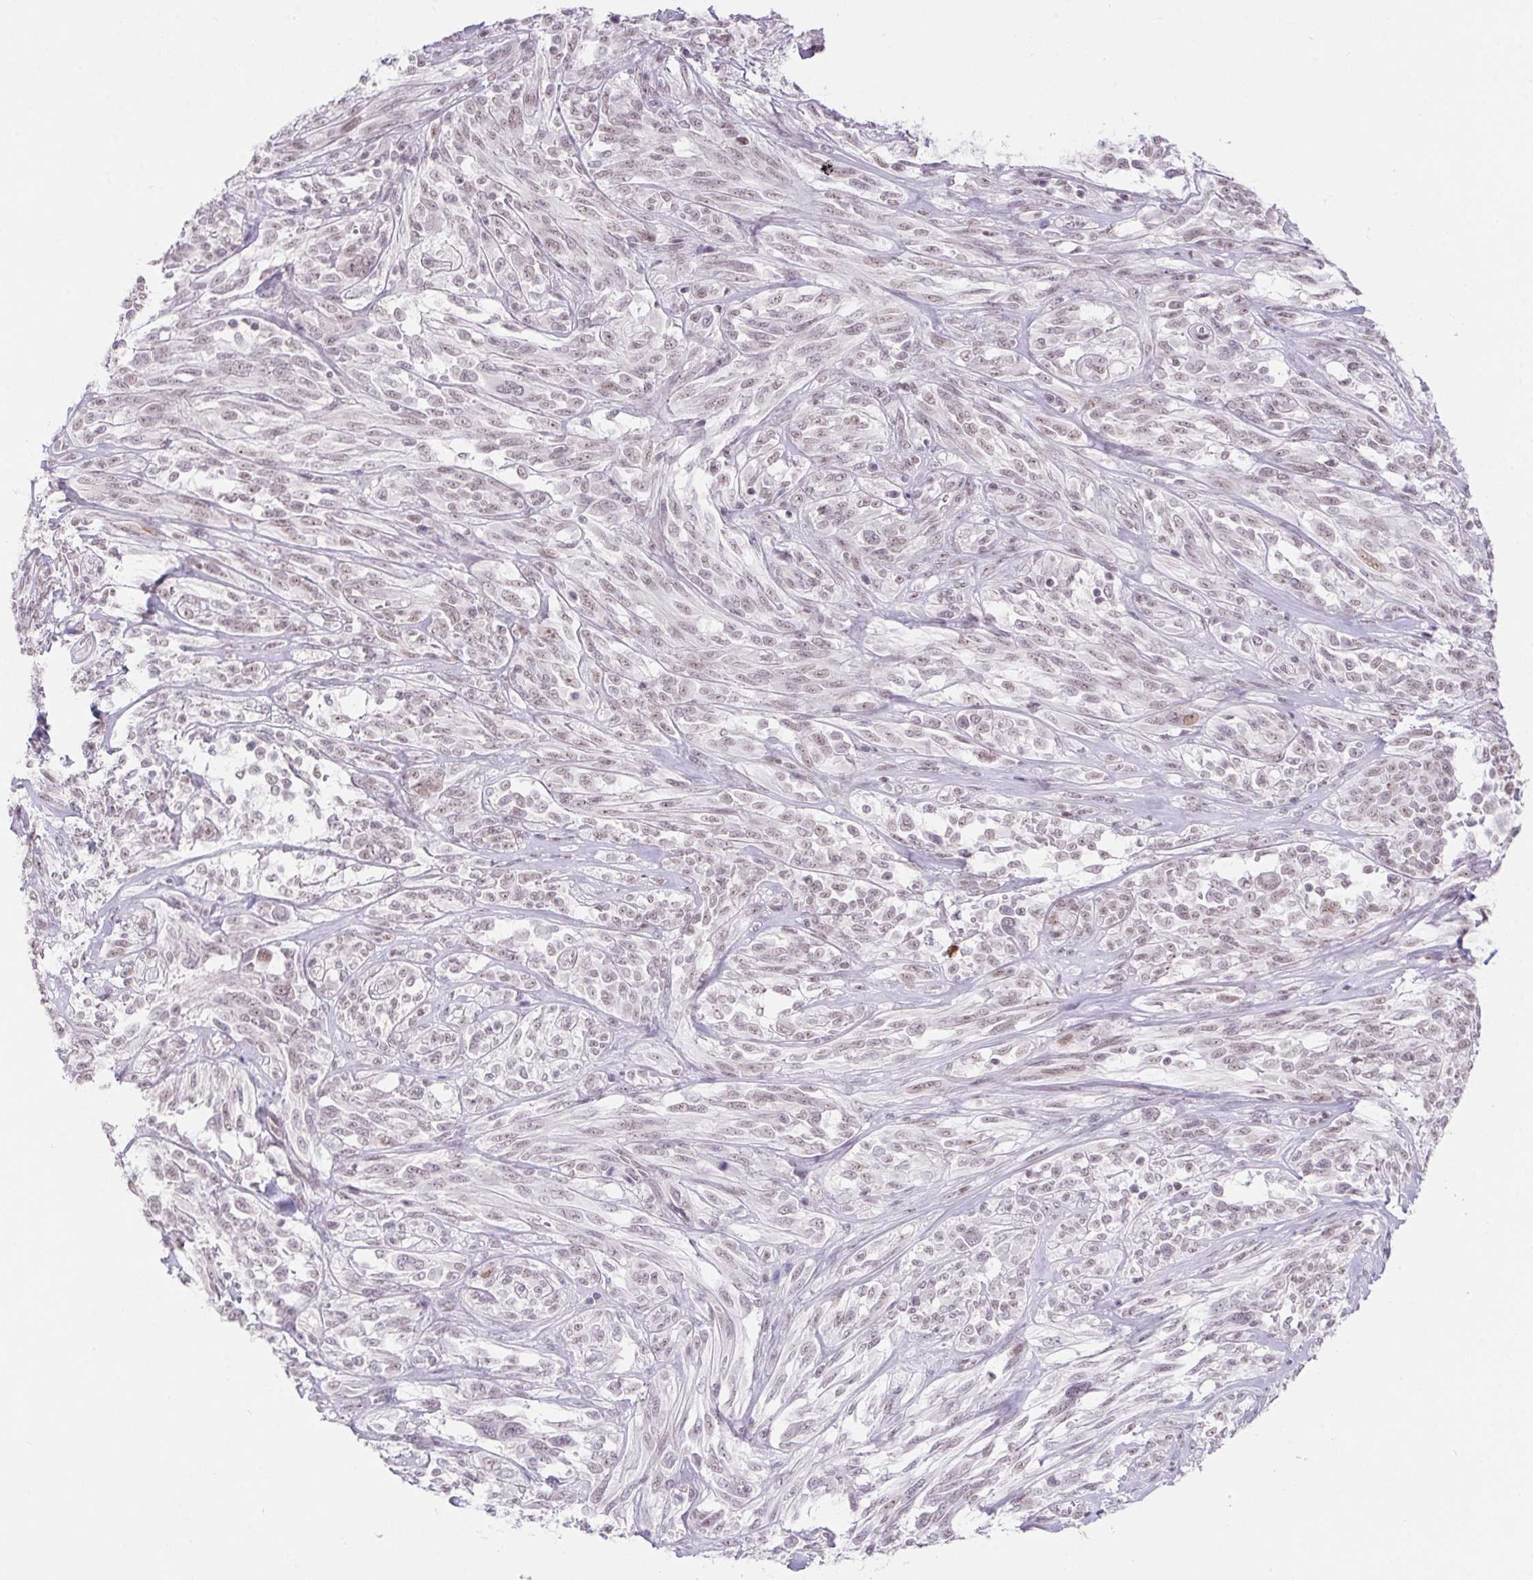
{"staining": {"intensity": "weak", "quantity": "25%-75%", "location": "nuclear"}, "tissue": "melanoma", "cell_type": "Tumor cells", "image_type": "cancer", "snomed": [{"axis": "morphology", "description": "Malignant melanoma, NOS"}, {"axis": "topography", "description": "Skin"}], "caption": "The image shows immunohistochemical staining of melanoma. There is weak nuclear expression is identified in about 25%-75% of tumor cells. The protein of interest is shown in brown color, while the nuclei are stained blue.", "gene": "DDX17", "patient": {"sex": "female", "age": 91}}